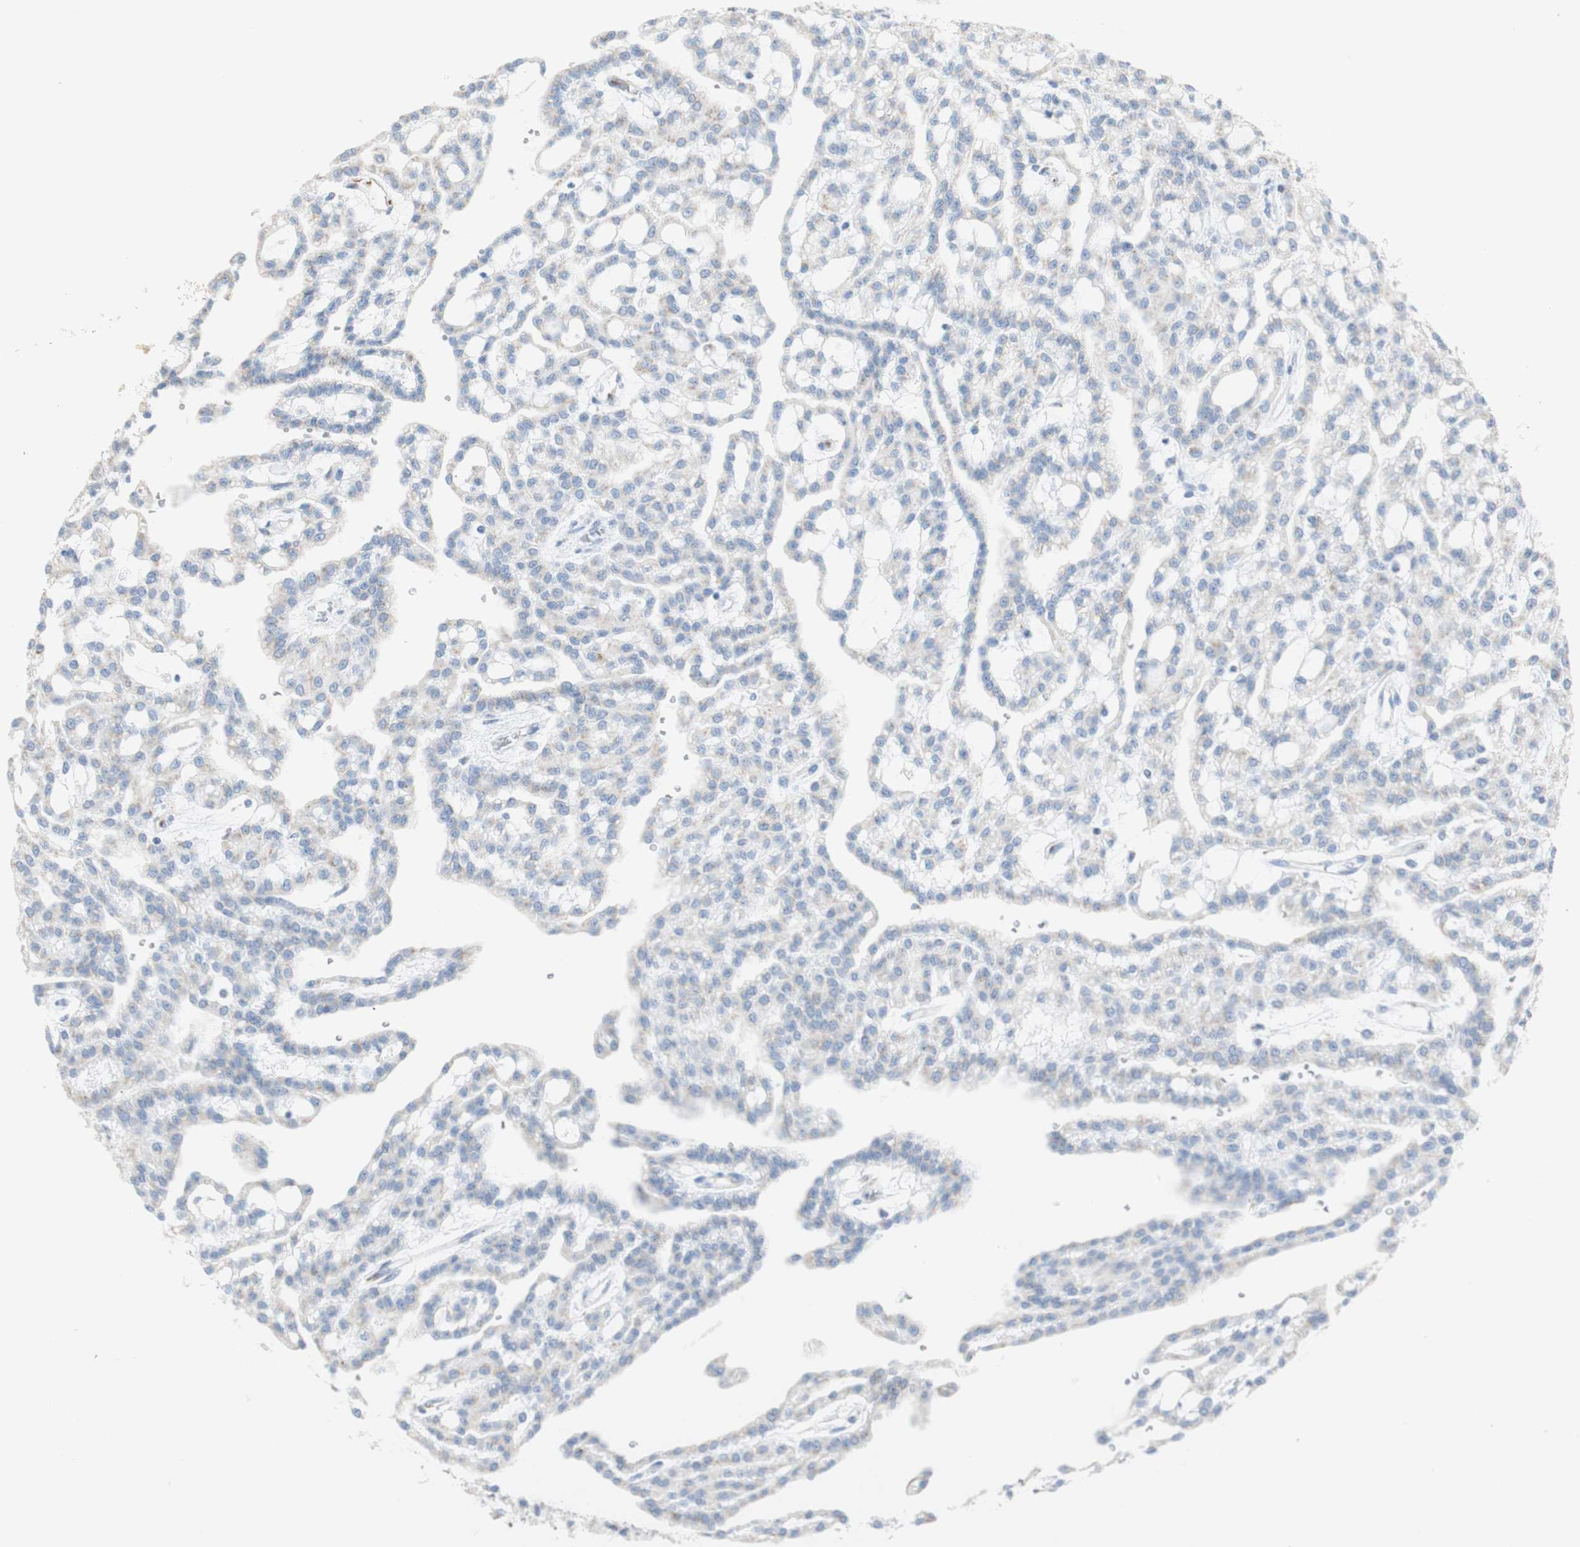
{"staining": {"intensity": "weak", "quantity": "<25%", "location": "cytoplasmic/membranous"}, "tissue": "renal cancer", "cell_type": "Tumor cells", "image_type": "cancer", "snomed": [{"axis": "morphology", "description": "Adenocarcinoma, NOS"}, {"axis": "topography", "description": "Kidney"}], "caption": "Tumor cells are negative for protein expression in human renal adenocarcinoma.", "gene": "MANEA", "patient": {"sex": "male", "age": 63}}